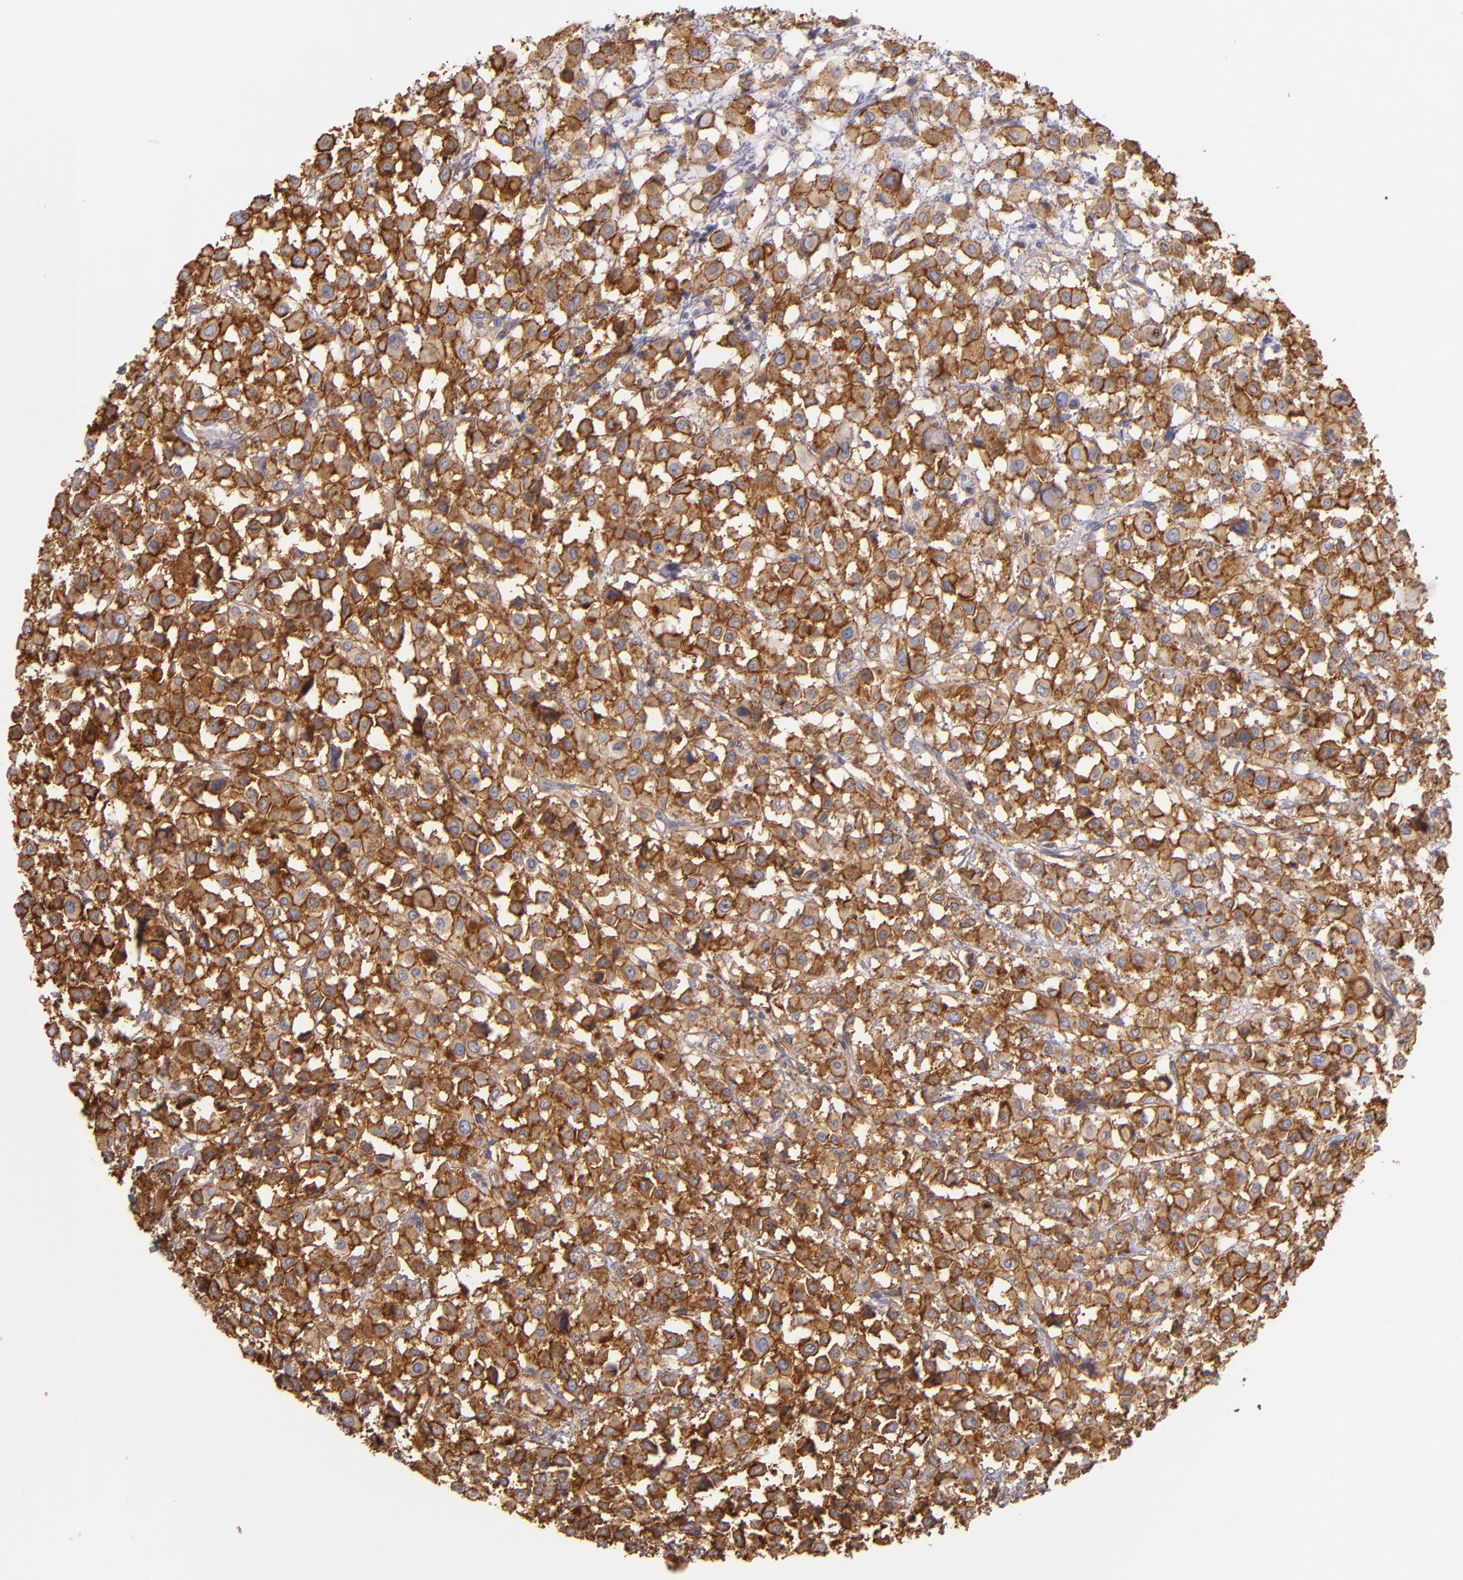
{"staining": {"intensity": "strong", "quantity": ">75%", "location": "cytoplasmic/membranous"}, "tissue": "breast cancer", "cell_type": "Tumor cells", "image_type": "cancer", "snomed": [{"axis": "morphology", "description": "Lobular carcinoma"}, {"axis": "topography", "description": "Breast"}], "caption": "This is an image of immunohistochemistry (IHC) staining of breast cancer (lobular carcinoma), which shows strong expression in the cytoplasmic/membranous of tumor cells.", "gene": "CD151", "patient": {"sex": "female", "age": 85}}